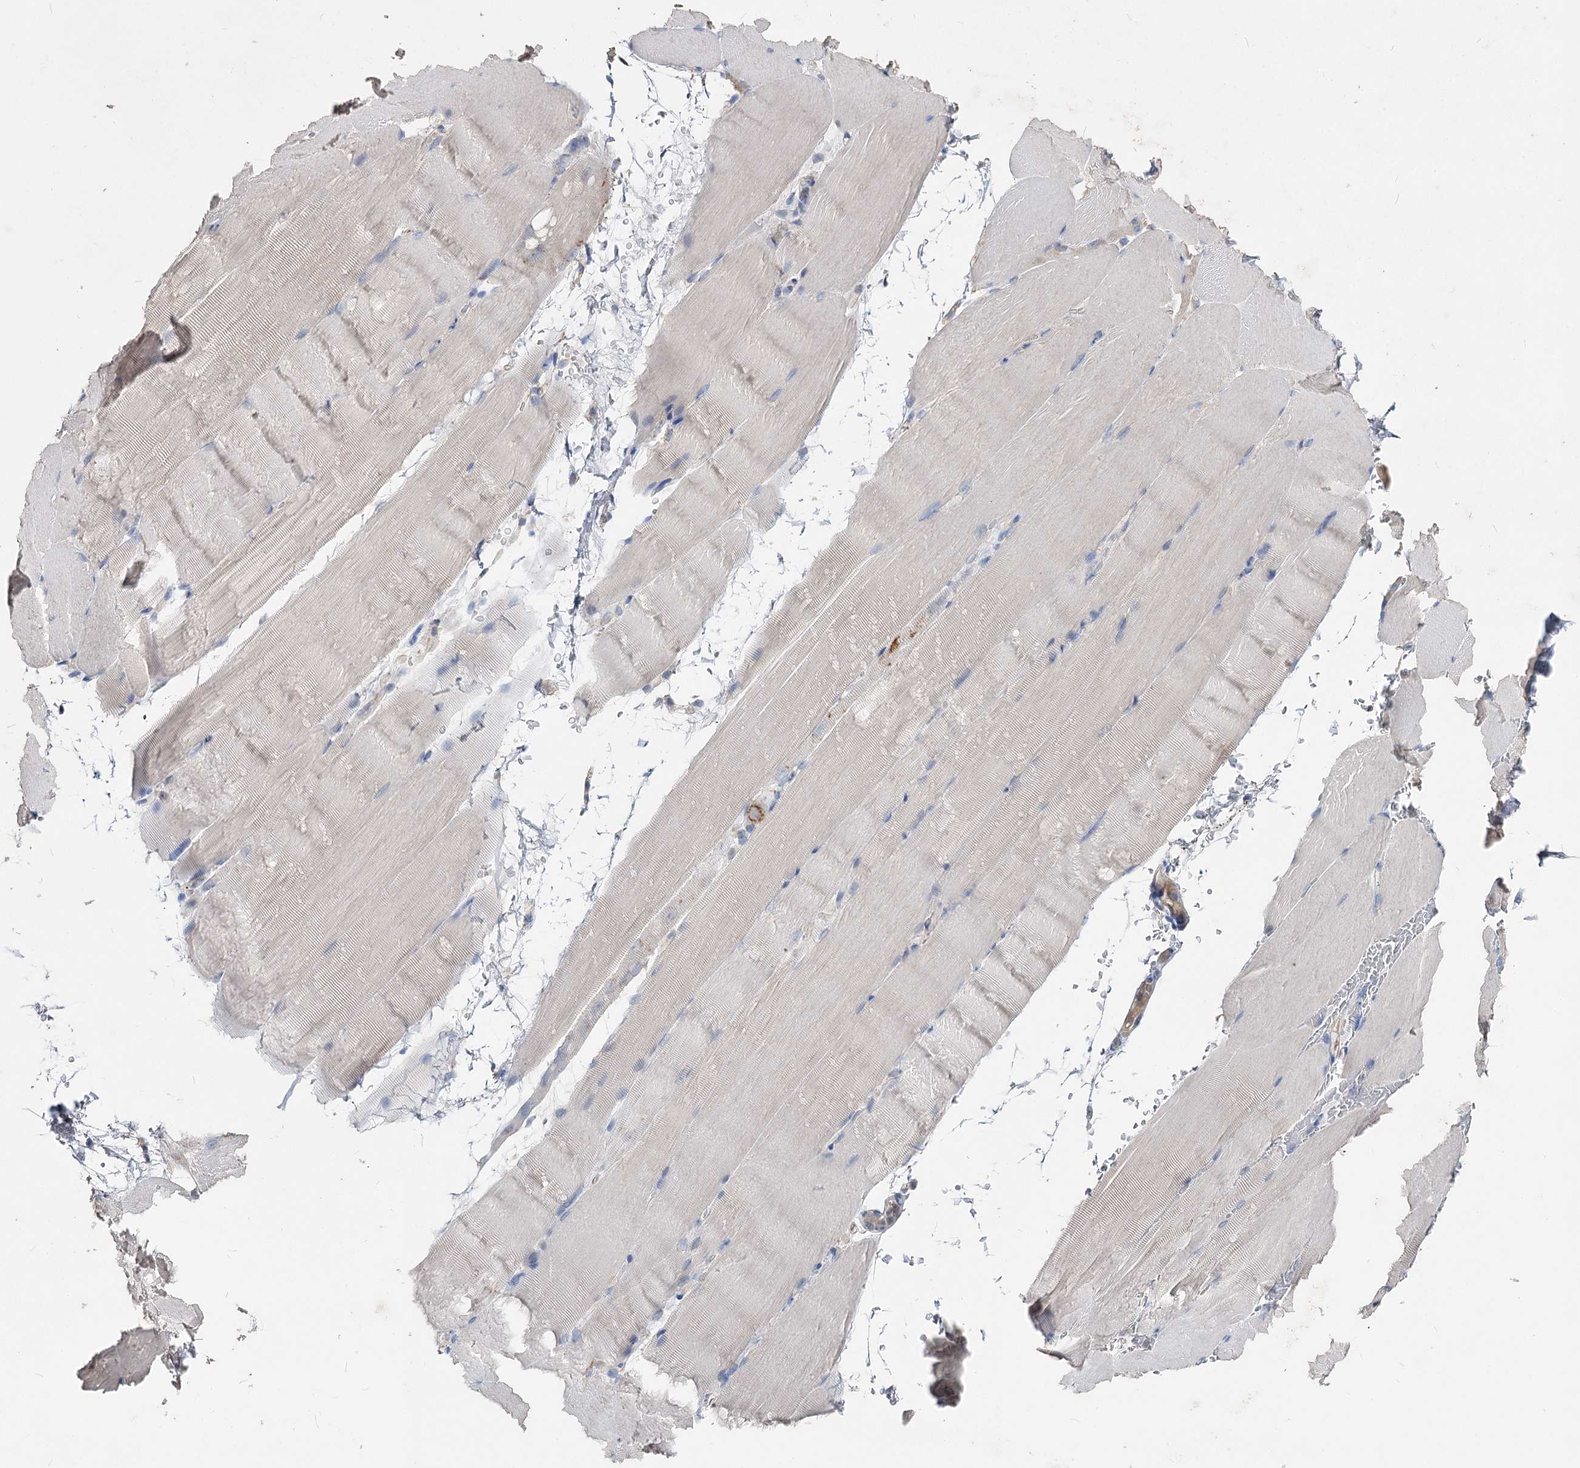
{"staining": {"intensity": "negative", "quantity": "none", "location": "none"}, "tissue": "skeletal muscle", "cell_type": "Myocytes", "image_type": "normal", "snomed": [{"axis": "morphology", "description": "Normal tissue, NOS"}, {"axis": "topography", "description": "Skeletal muscle"}, {"axis": "topography", "description": "Parathyroid gland"}], "caption": "An immunohistochemistry image of unremarkable skeletal muscle is shown. There is no staining in myocytes of skeletal muscle. Brightfield microscopy of IHC stained with DAB (3,3'-diaminobenzidine) (brown) and hematoxylin (blue), captured at high magnification.", "gene": "IL1RAP", "patient": {"sex": "female", "age": 37}}